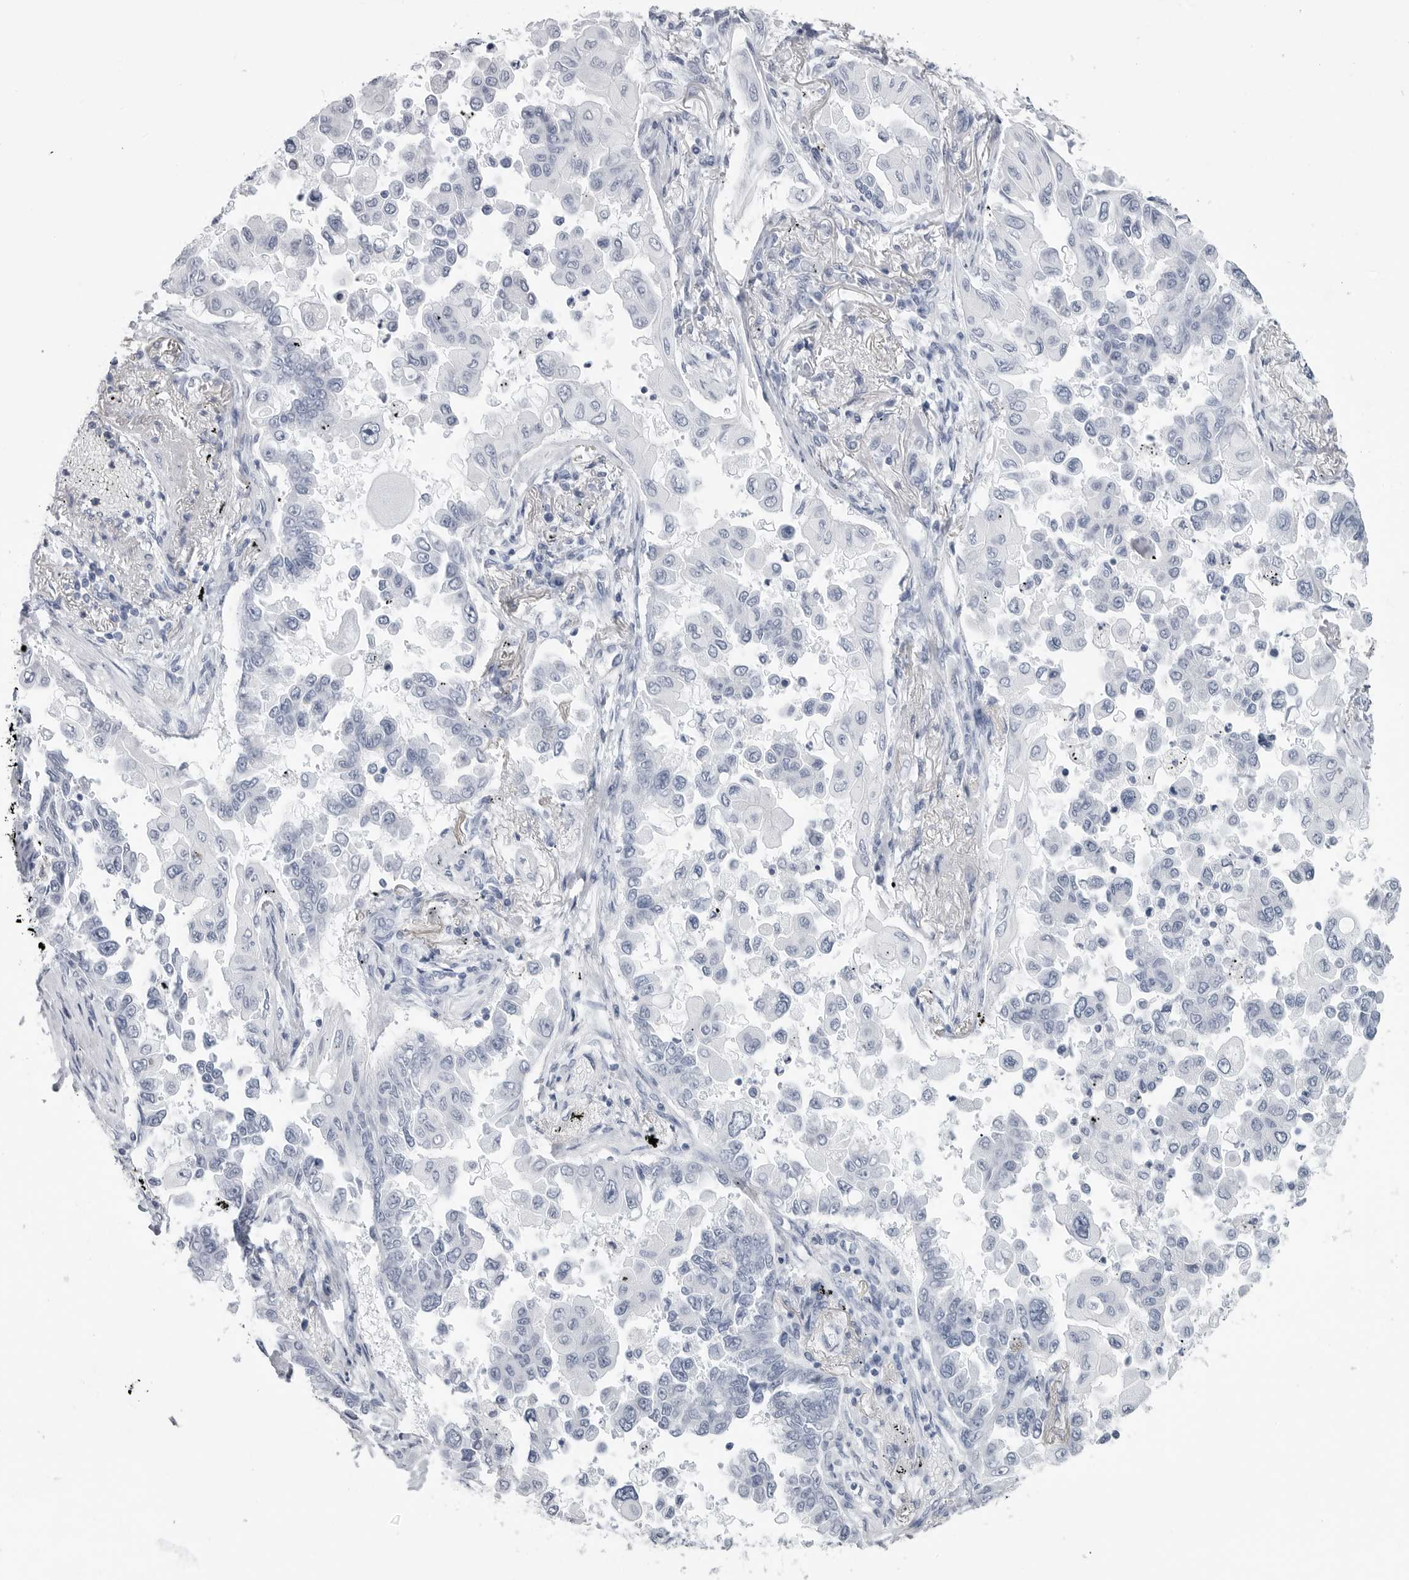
{"staining": {"intensity": "negative", "quantity": "none", "location": "none"}, "tissue": "lung cancer", "cell_type": "Tumor cells", "image_type": "cancer", "snomed": [{"axis": "morphology", "description": "Adenocarcinoma, NOS"}, {"axis": "topography", "description": "Lung"}], "caption": "This is a image of immunohistochemistry (IHC) staining of adenocarcinoma (lung), which shows no expression in tumor cells. Nuclei are stained in blue.", "gene": "CSH1", "patient": {"sex": "female", "age": 67}}